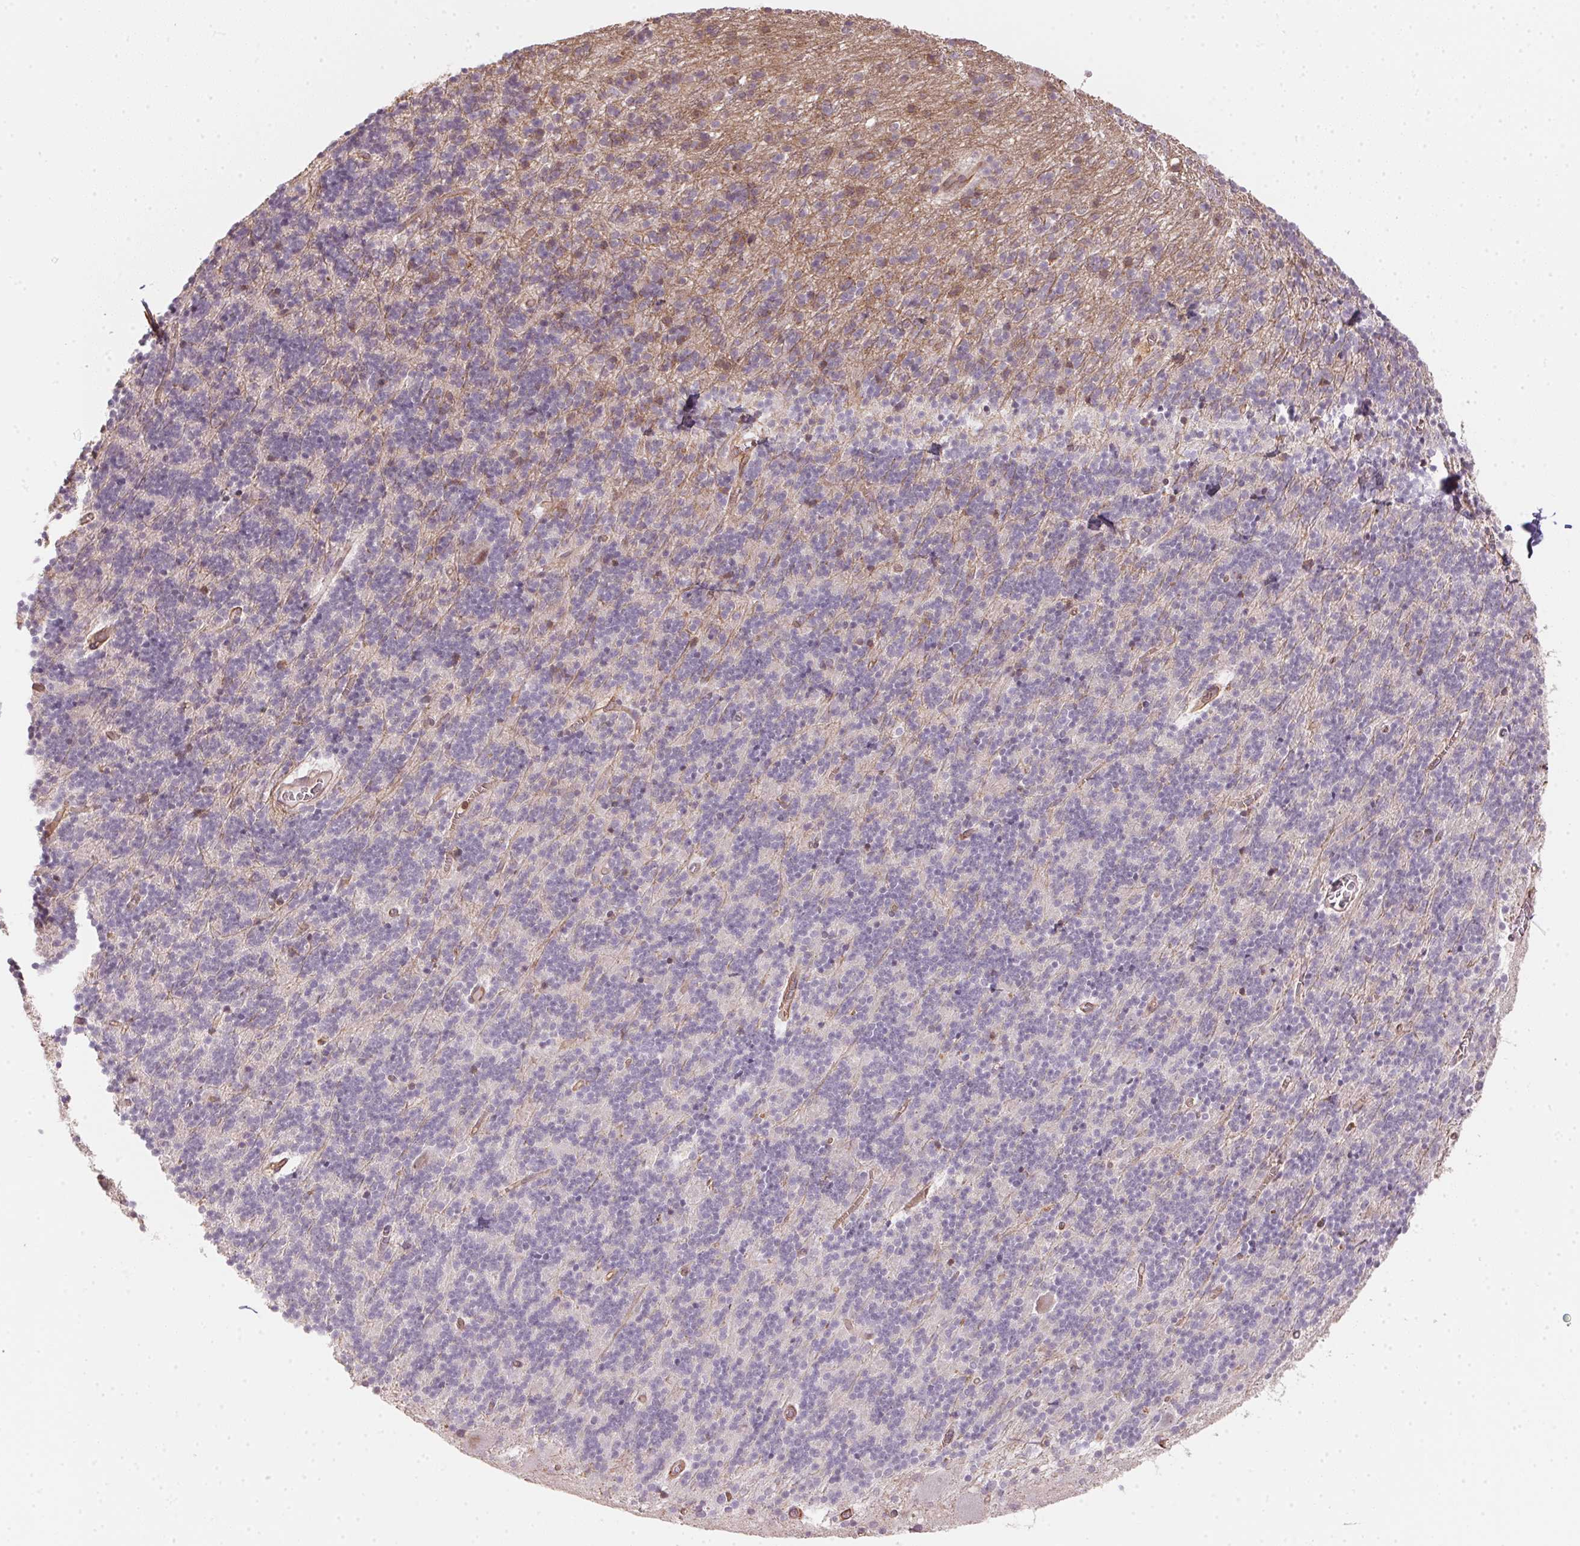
{"staining": {"intensity": "negative", "quantity": "none", "location": "none"}, "tissue": "cerebellum", "cell_type": "Cells in granular layer", "image_type": "normal", "snomed": [{"axis": "morphology", "description": "Normal tissue, NOS"}, {"axis": "topography", "description": "Cerebellum"}], "caption": "This image is of benign cerebellum stained with IHC to label a protein in brown with the nuclei are counter-stained blue. There is no expression in cells in granular layer. (DAB (3,3'-diaminobenzidine) IHC with hematoxylin counter stain).", "gene": "FOXR2", "patient": {"sex": "male", "age": 70}}